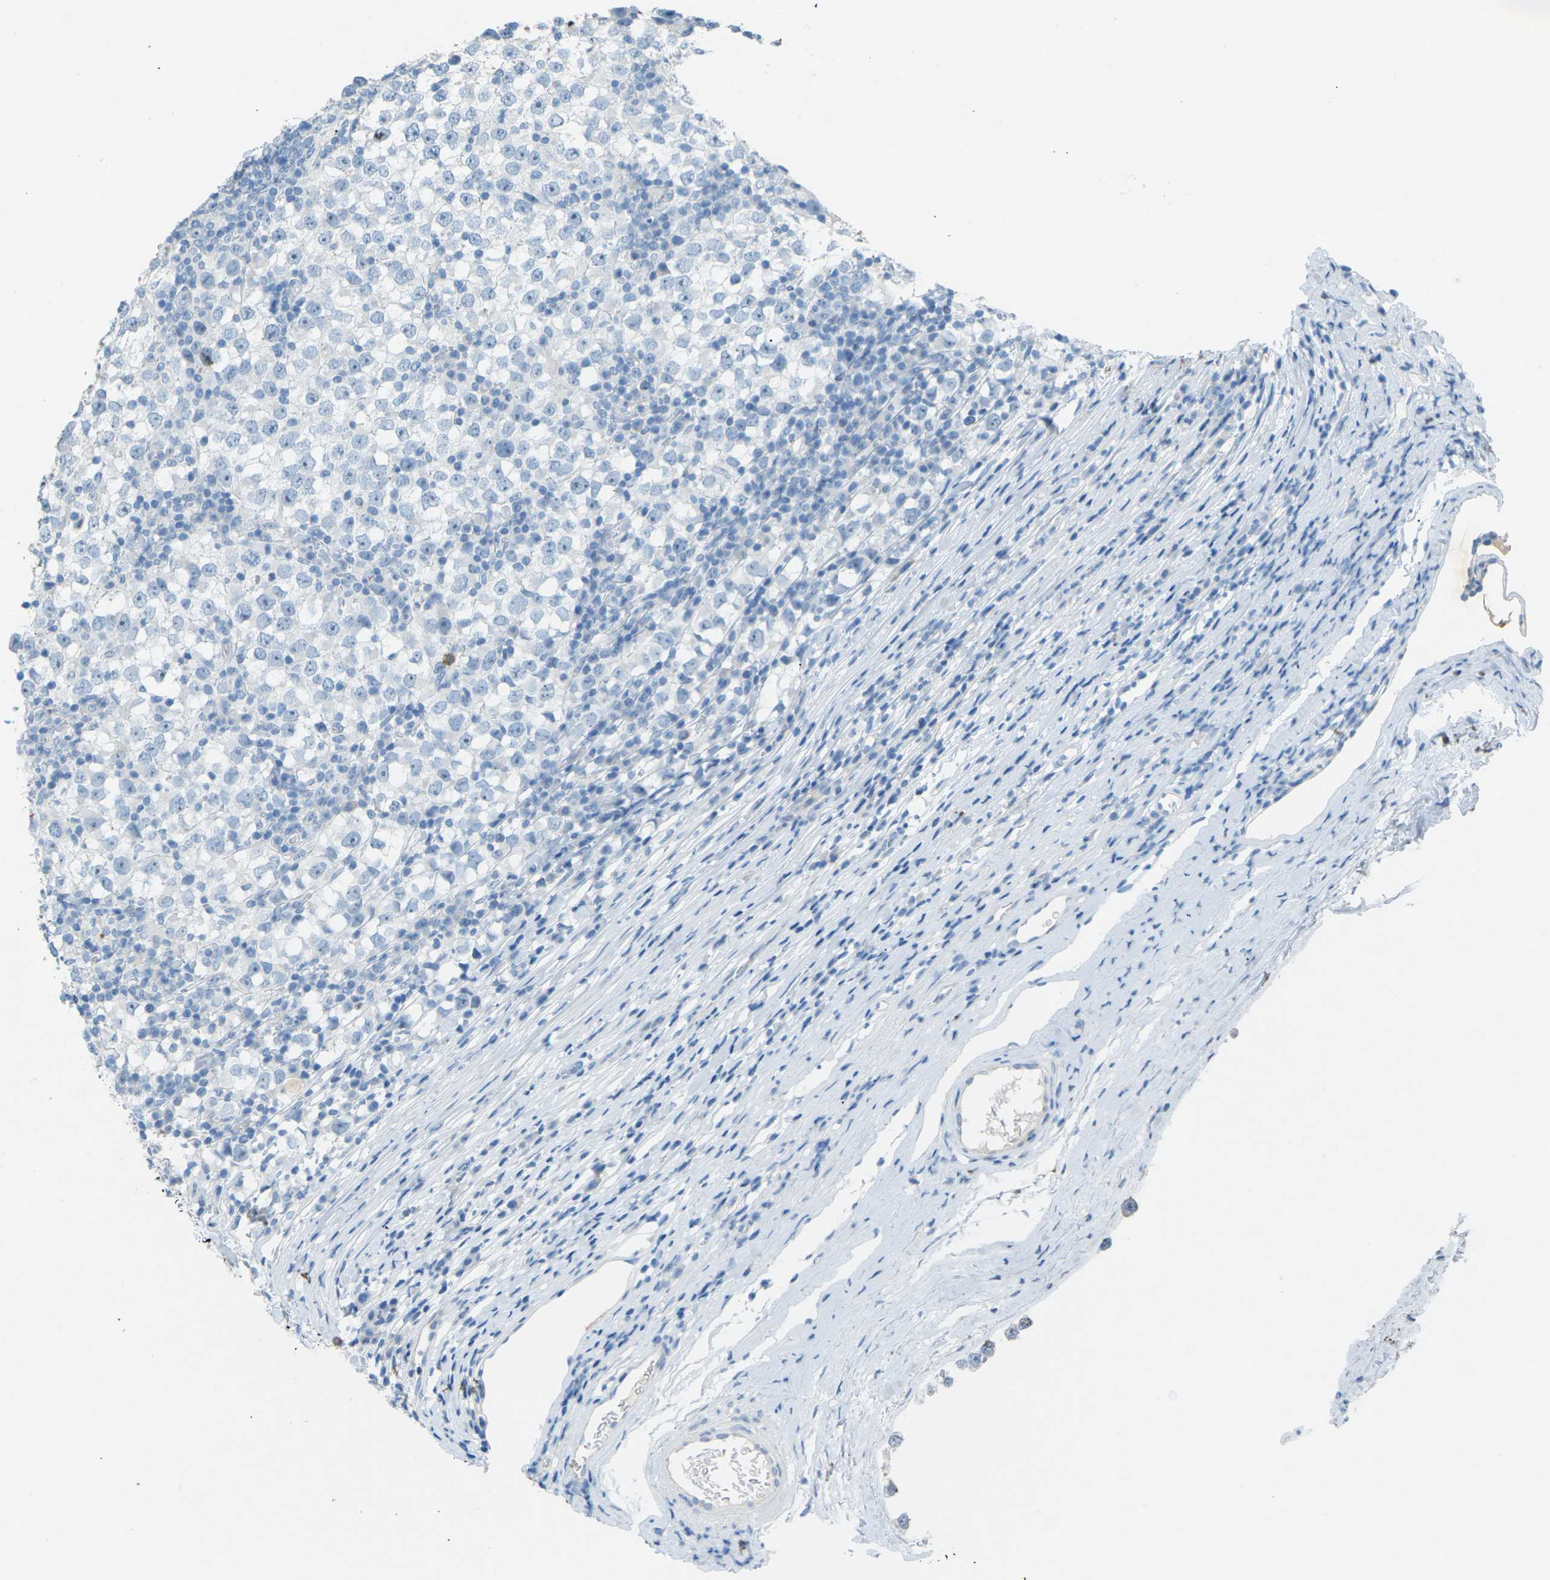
{"staining": {"intensity": "negative", "quantity": "none", "location": "none"}, "tissue": "testis cancer", "cell_type": "Tumor cells", "image_type": "cancer", "snomed": [{"axis": "morphology", "description": "Seminoma, NOS"}, {"axis": "topography", "description": "Testis"}], "caption": "Immunohistochemistry (IHC) of seminoma (testis) shows no staining in tumor cells.", "gene": "CDH16", "patient": {"sex": "male", "age": 65}}